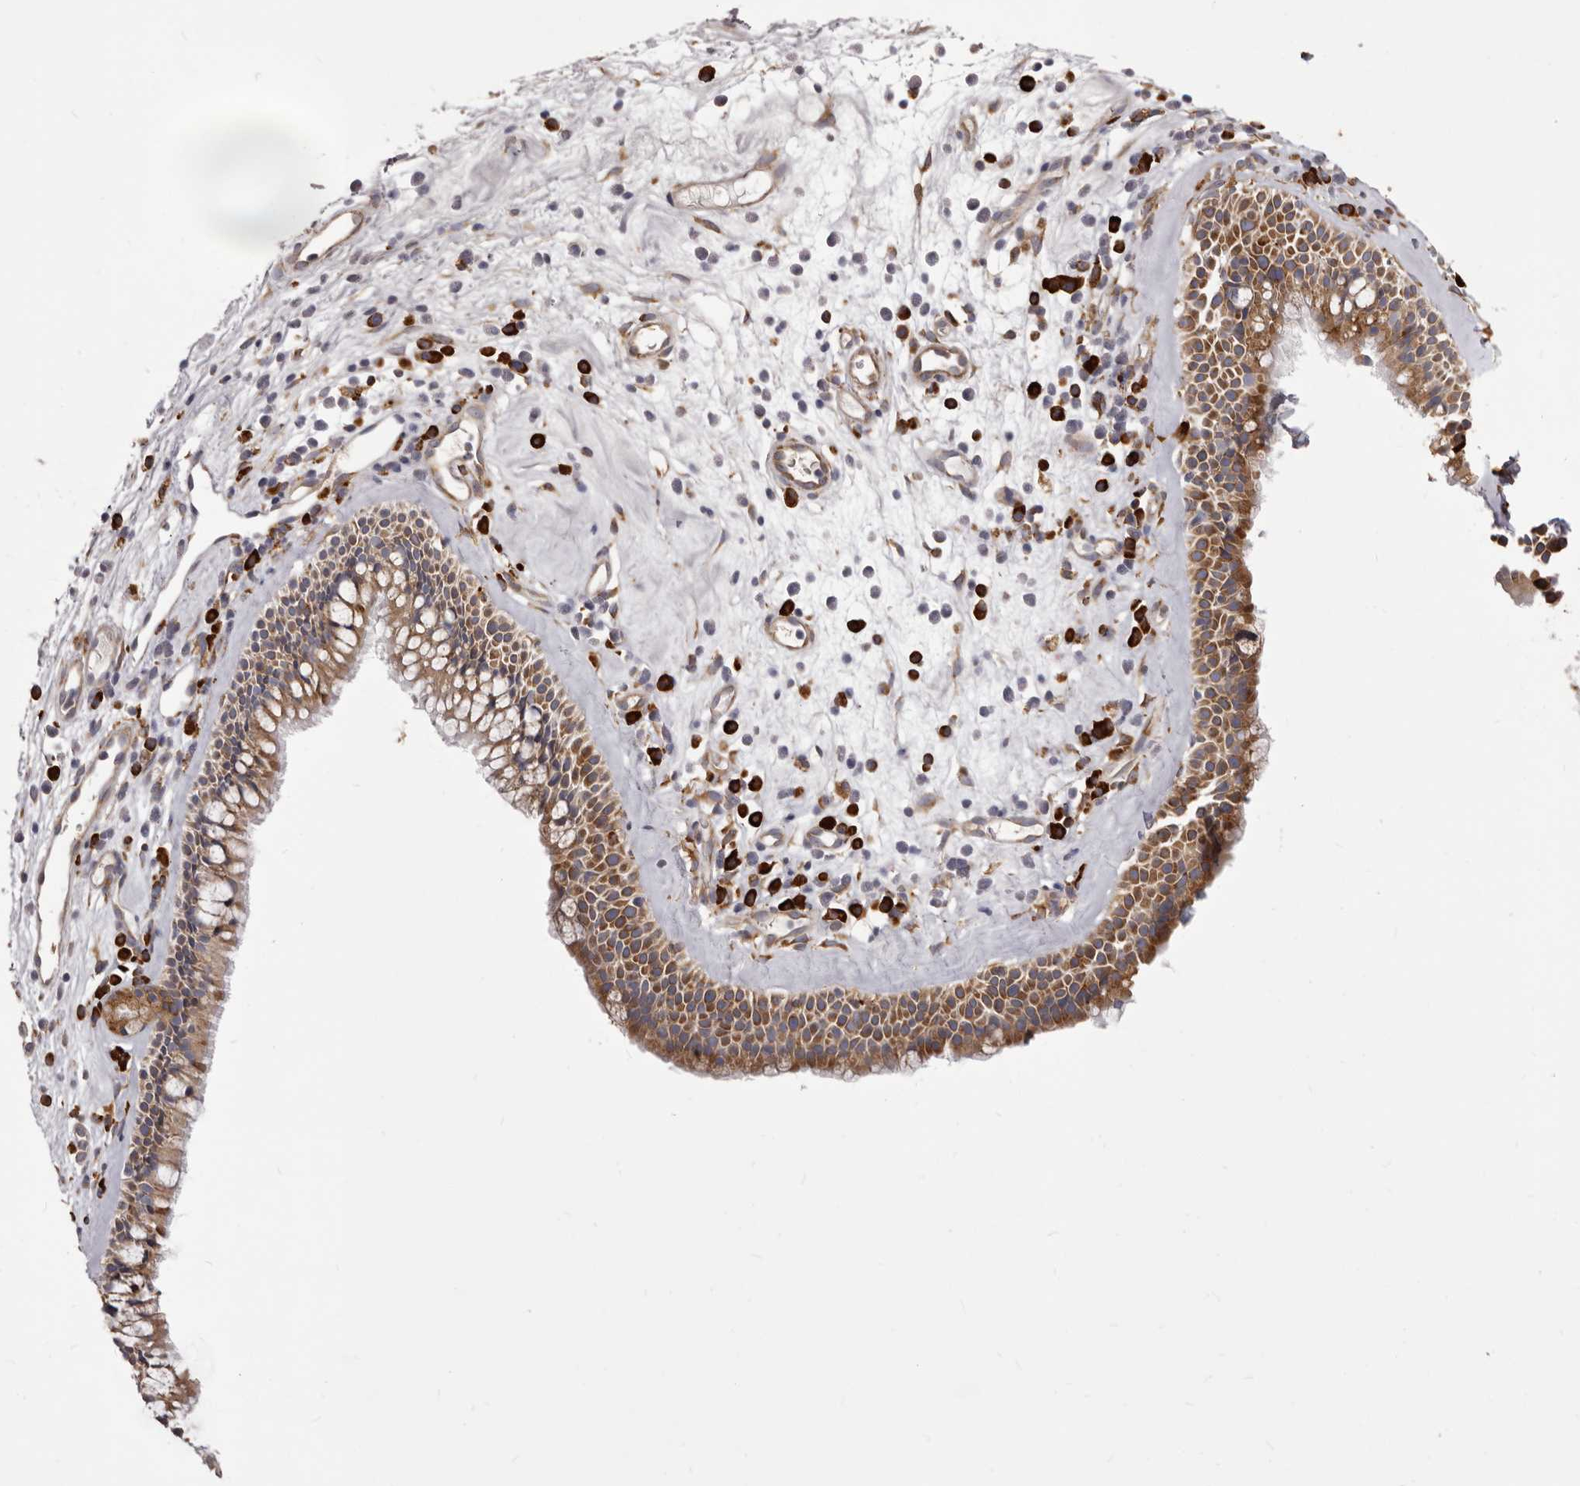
{"staining": {"intensity": "strong", "quantity": ">75%", "location": "cytoplasmic/membranous"}, "tissue": "nasopharynx", "cell_type": "Respiratory epithelial cells", "image_type": "normal", "snomed": [{"axis": "morphology", "description": "Normal tissue, NOS"}, {"axis": "morphology", "description": "Inflammation, NOS"}, {"axis": "morphology", "description": "Malignant melanoma, Metastatic site"}, {"axis": "topography", "description": "Nasopharynx"}], "caption": "Immunohistochemistry image of benign nasopharynx stained for a protein (brown), which exhibits high levels of strong cytoplasmic/membranous expression in about >75% of respiratory epithelial cells.", "gene": "QRSL1", "patient": {"sex": "male", "age": 70}}